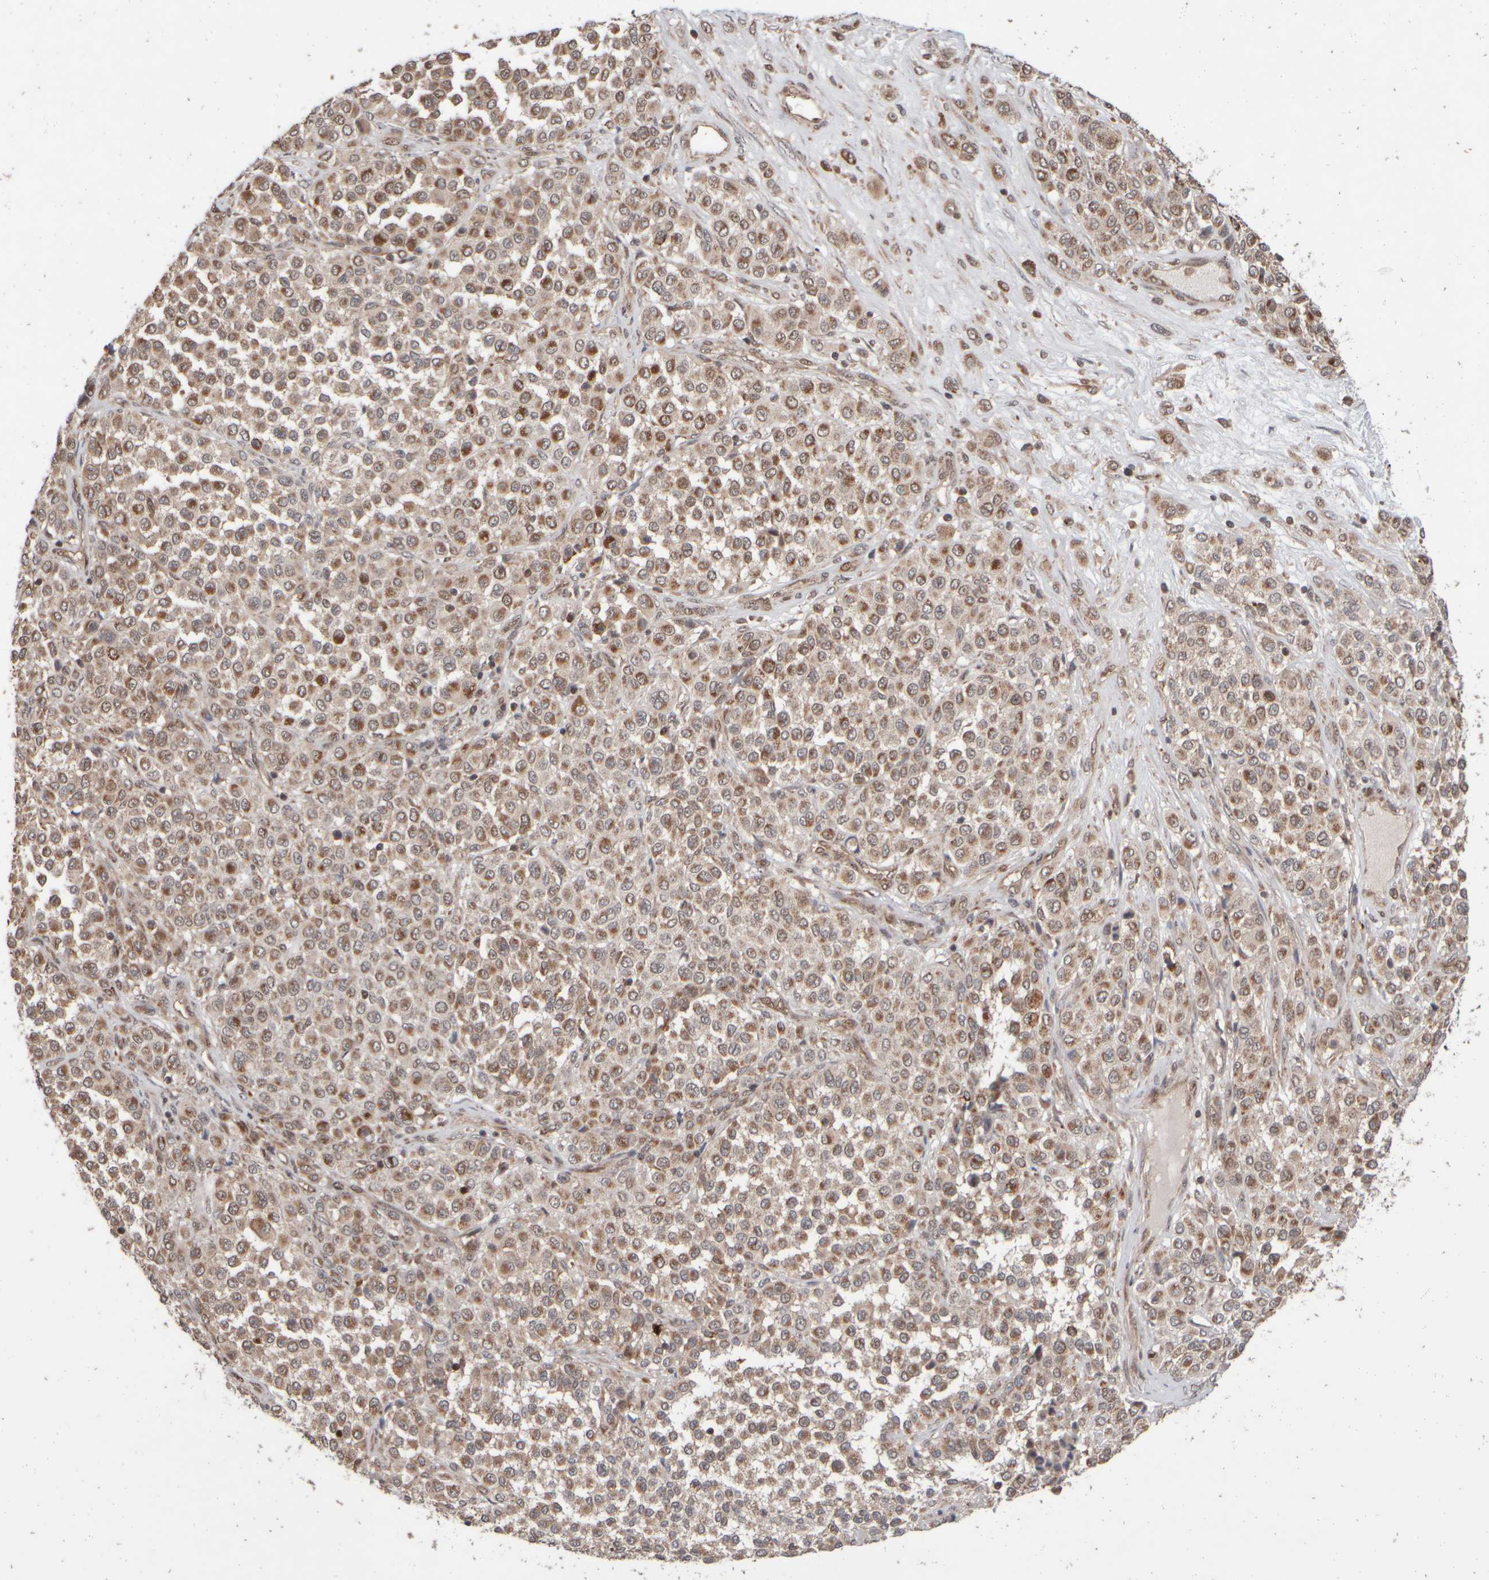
{"staining": {"intensity": "moderate", "quantity": ">75%", "location": "cytoplasmic/membranous"}, "tissue": "melanoma", "cell_type": "Tumor cells", "image_type": "cancer", "snomed": [{"axis": "morphology", "description": "Malignant melanoma, Metastatic site"}, {"axis": "topography", "description": "Pancreas"}], "caption": "Human malignant melanoma (metastatic site) stained with a brown dye displays moderate cytoplasmic/membranous positive expression in approximately >75% of tumor cells.", "gene": "ABHD11", "patient": {"sex": "female", "age": 30}}